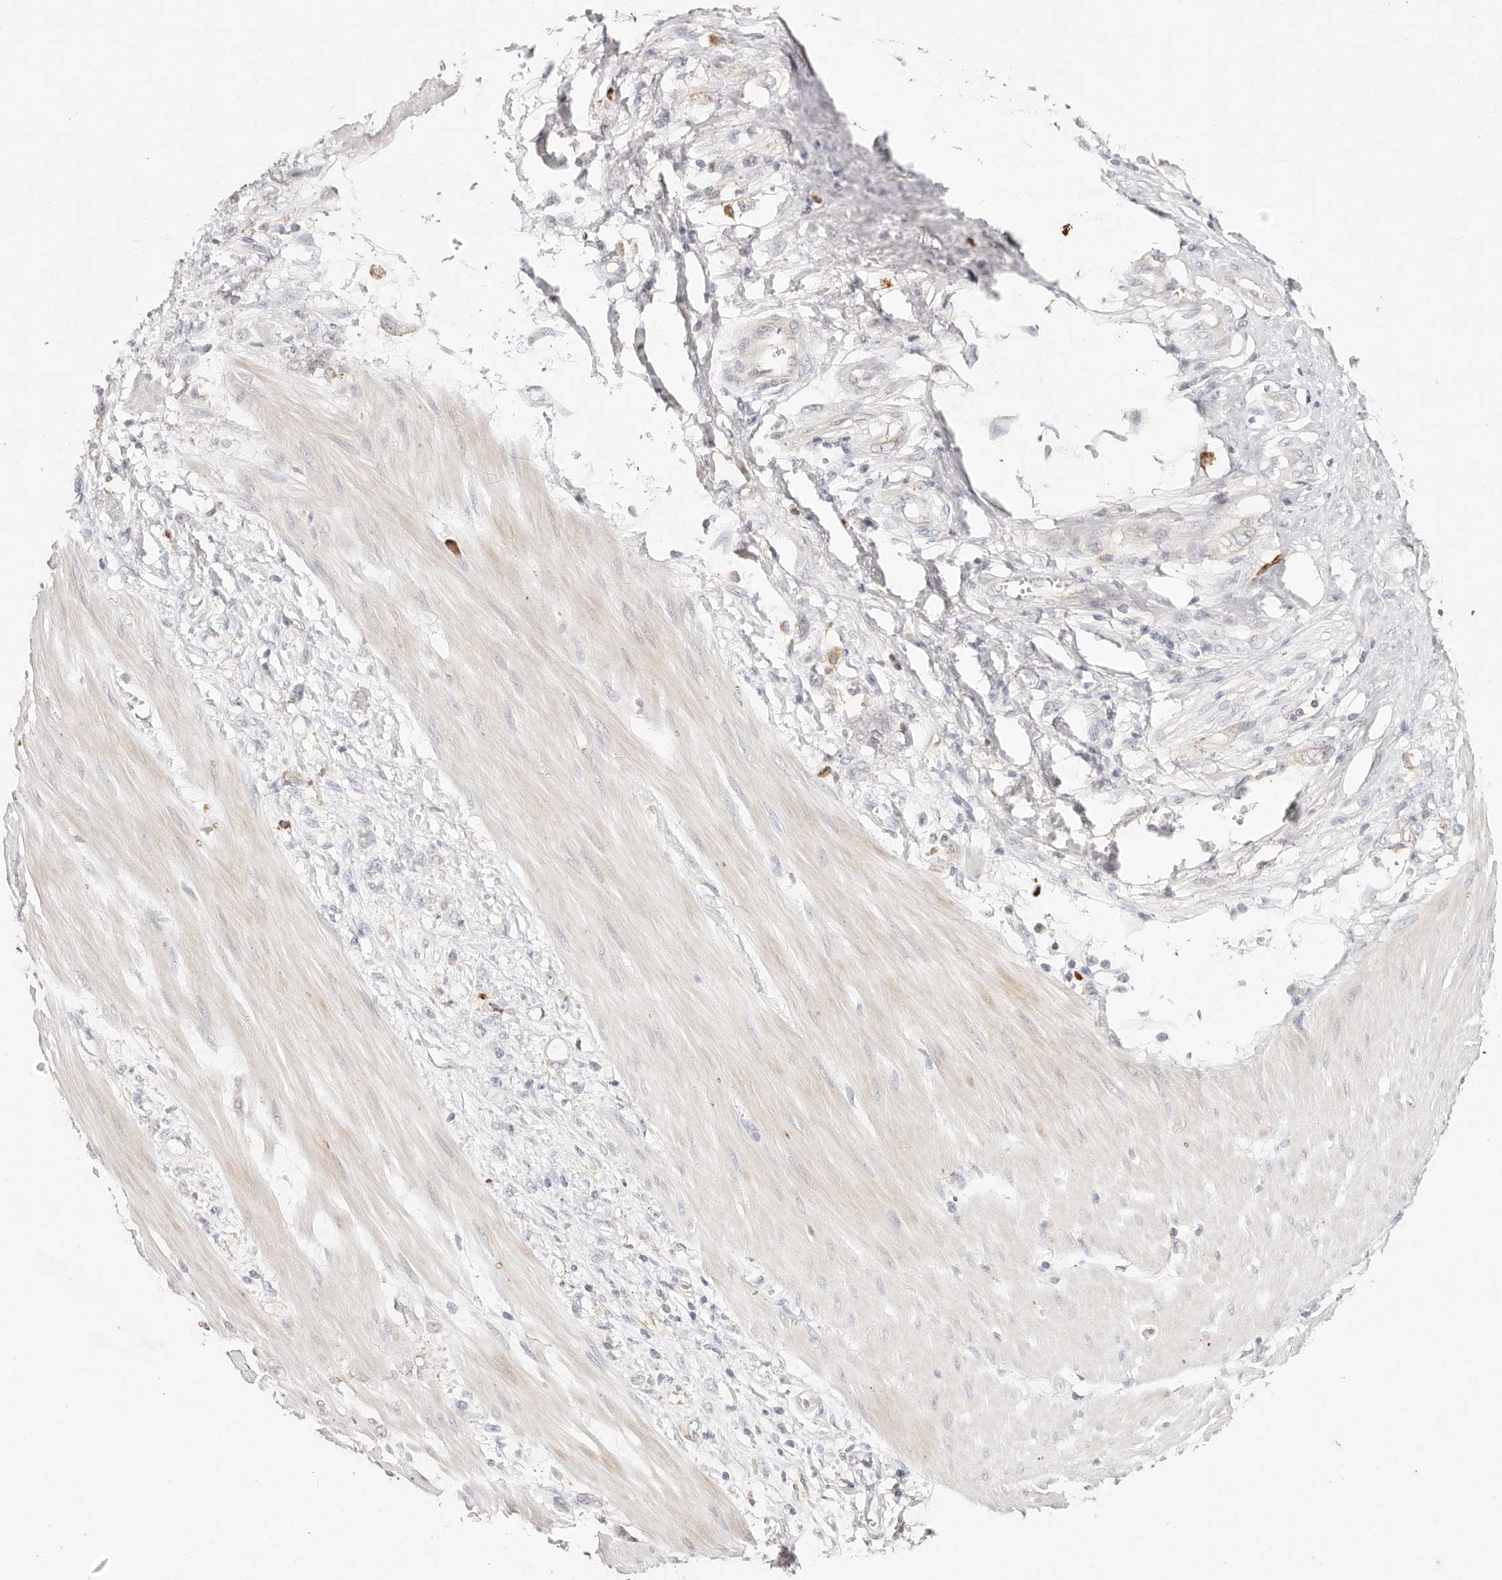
{"staining": {"intensity": "negative", "quantity": "none", "location": "none"}, "tissue": "stomach cancer", "cell_type": "Tumor cells", "image_type": "cancer", "snomed": [{"axis": "morphology", "description": "Adenocarcinoma, NOS"}, {"axis": "topography", "description": "Stomach"}], "caption": "Immunohistochemistry (IHC) of human stomach adenocarcinoma shows no expression in tumor cells.", "gene": "CXADR", "patient": {"sex": "female", "age": 76}}